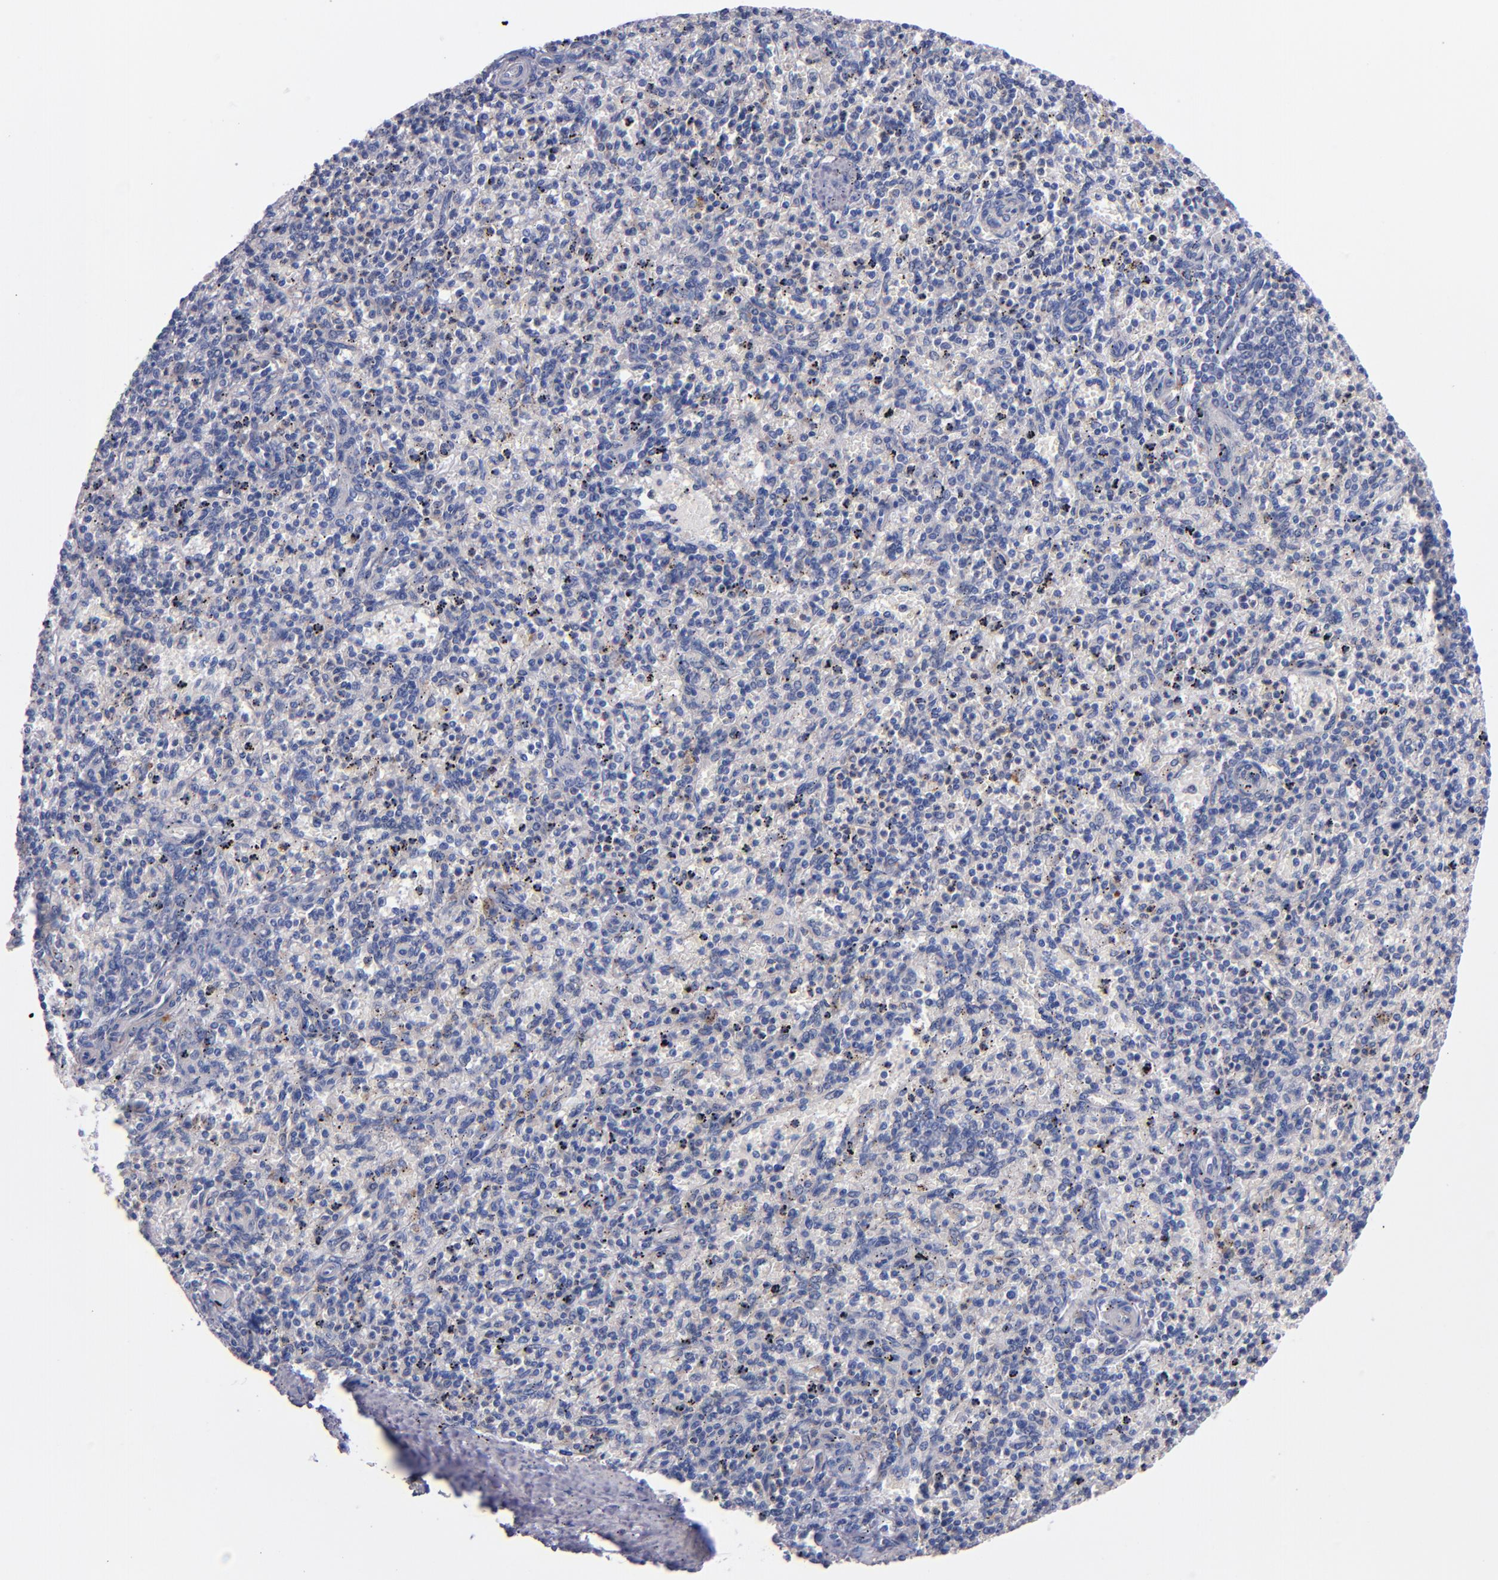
{"staining": {"intensity": "negative", "quantity": "none", "location": "none"}, "tissue": "spleen", "cell_type": "Cells in red pulp", "image_type": "normal", "snomed": [{"axis": "morphology", "description": "Normal tissue, NOS"}, {"axis": "topography", "description": "Spleen"}], "caption": "Micrograph shows no protein staining in cells in red pulp of unremarkable spleen.", "gene": "CNTNAP2", "patient": {"sex": "male", "age": 72}}